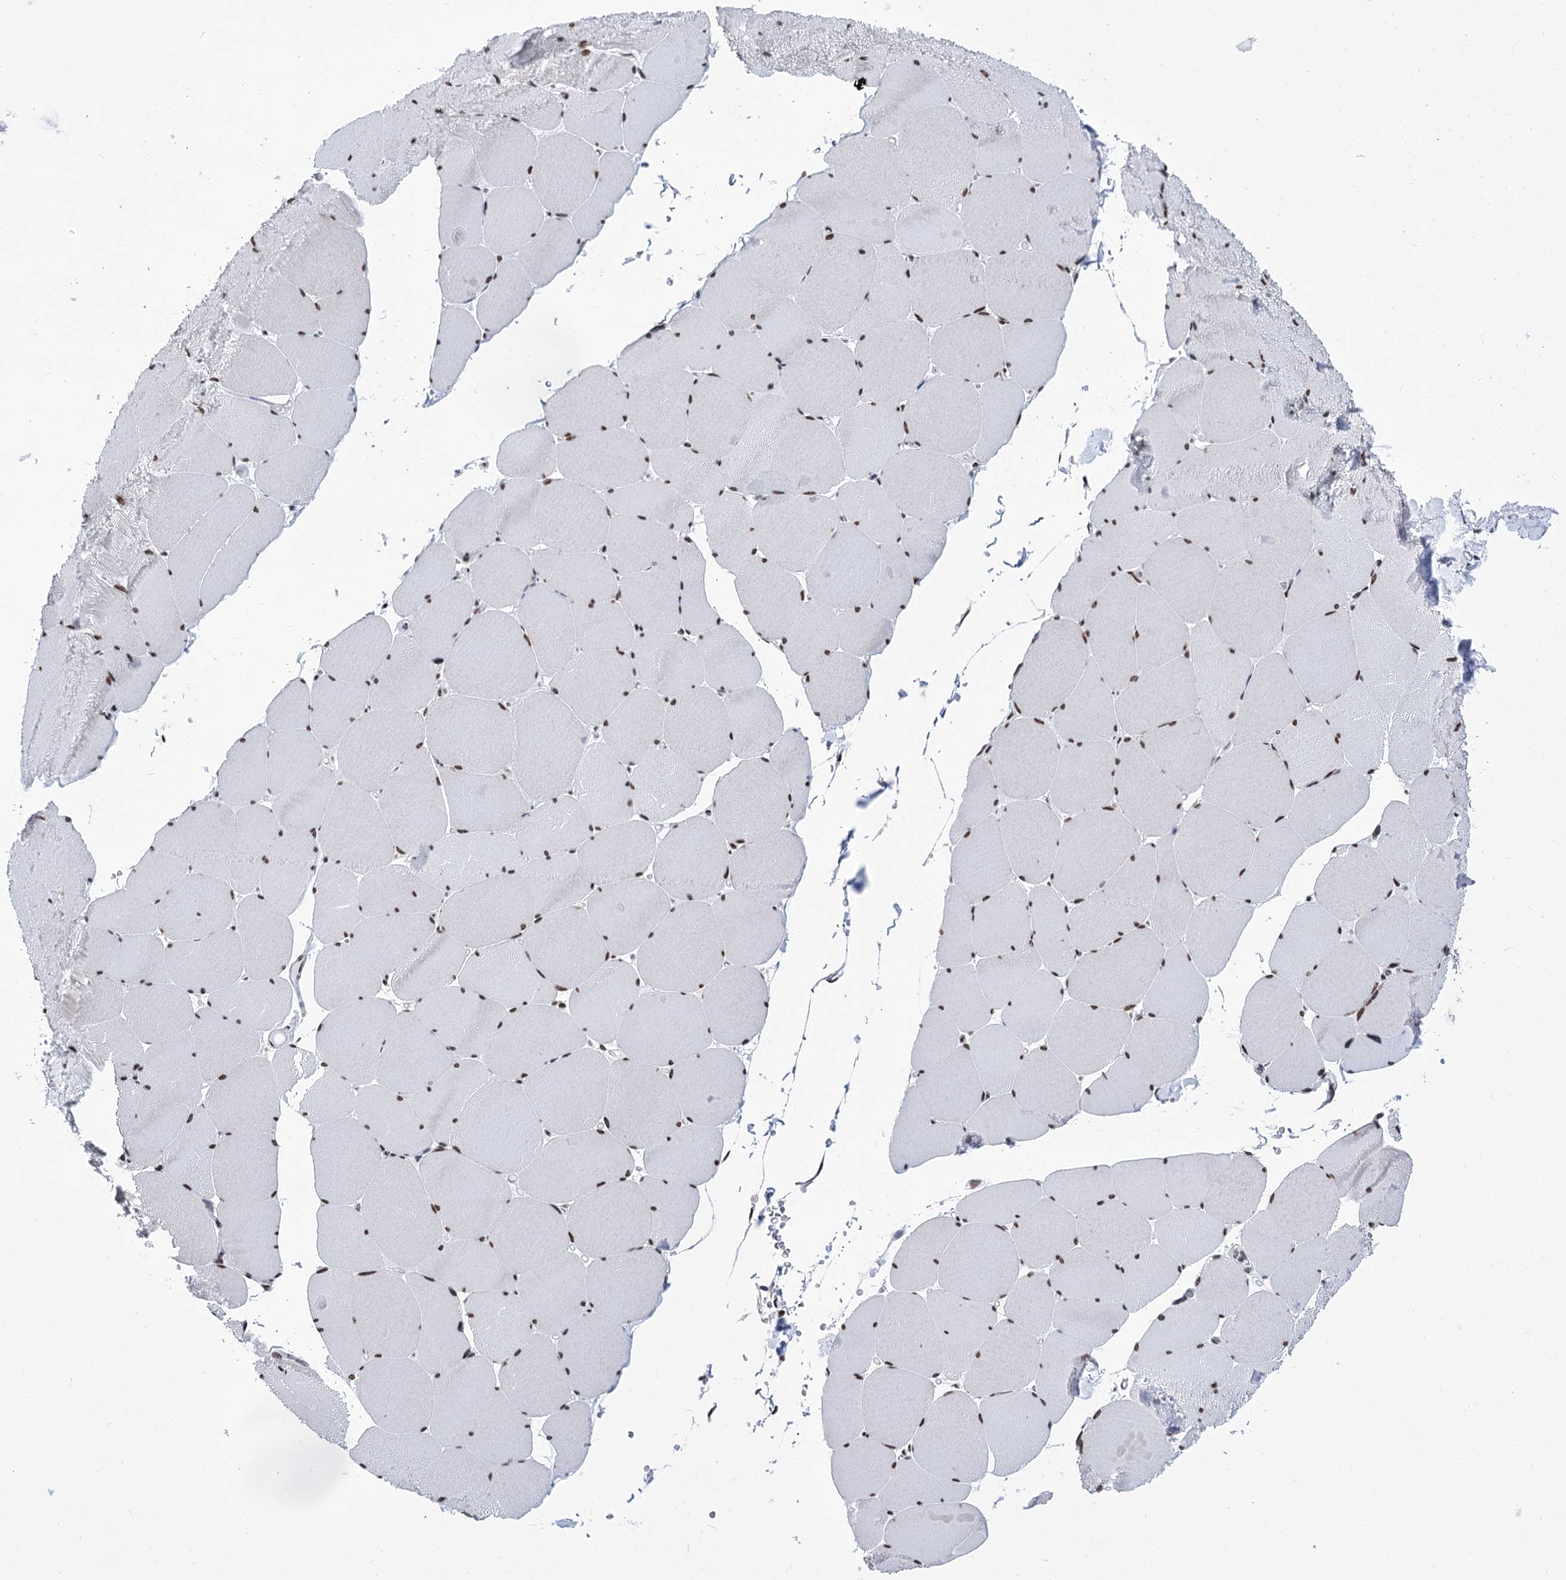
{"staining": {"intensity": "moderate", "quantity": ">75%", "location": "nuclear"}, "tissue": "skeletal muscle", "cell_type": "Myocytes", "image_type": "normal", "snomed": [{"axis": "morphology", "description": "Normal tissue, NOS"}, {"axis": "topography", "description": "Skeletal muscle"}, {"axis": "topography", "description": "Head-Neck"}], "caption": "IHC micrograph of benign skeletal muscle: human skeletal muscle stained using immunohistochemistry exhibits medium levels of moderate protein expression localized specifically in the nuclear of myocytes, appearing as a nuclear brown color.", "gene": "POU4F3", "patient": {"sex": "male", "age": 66}}